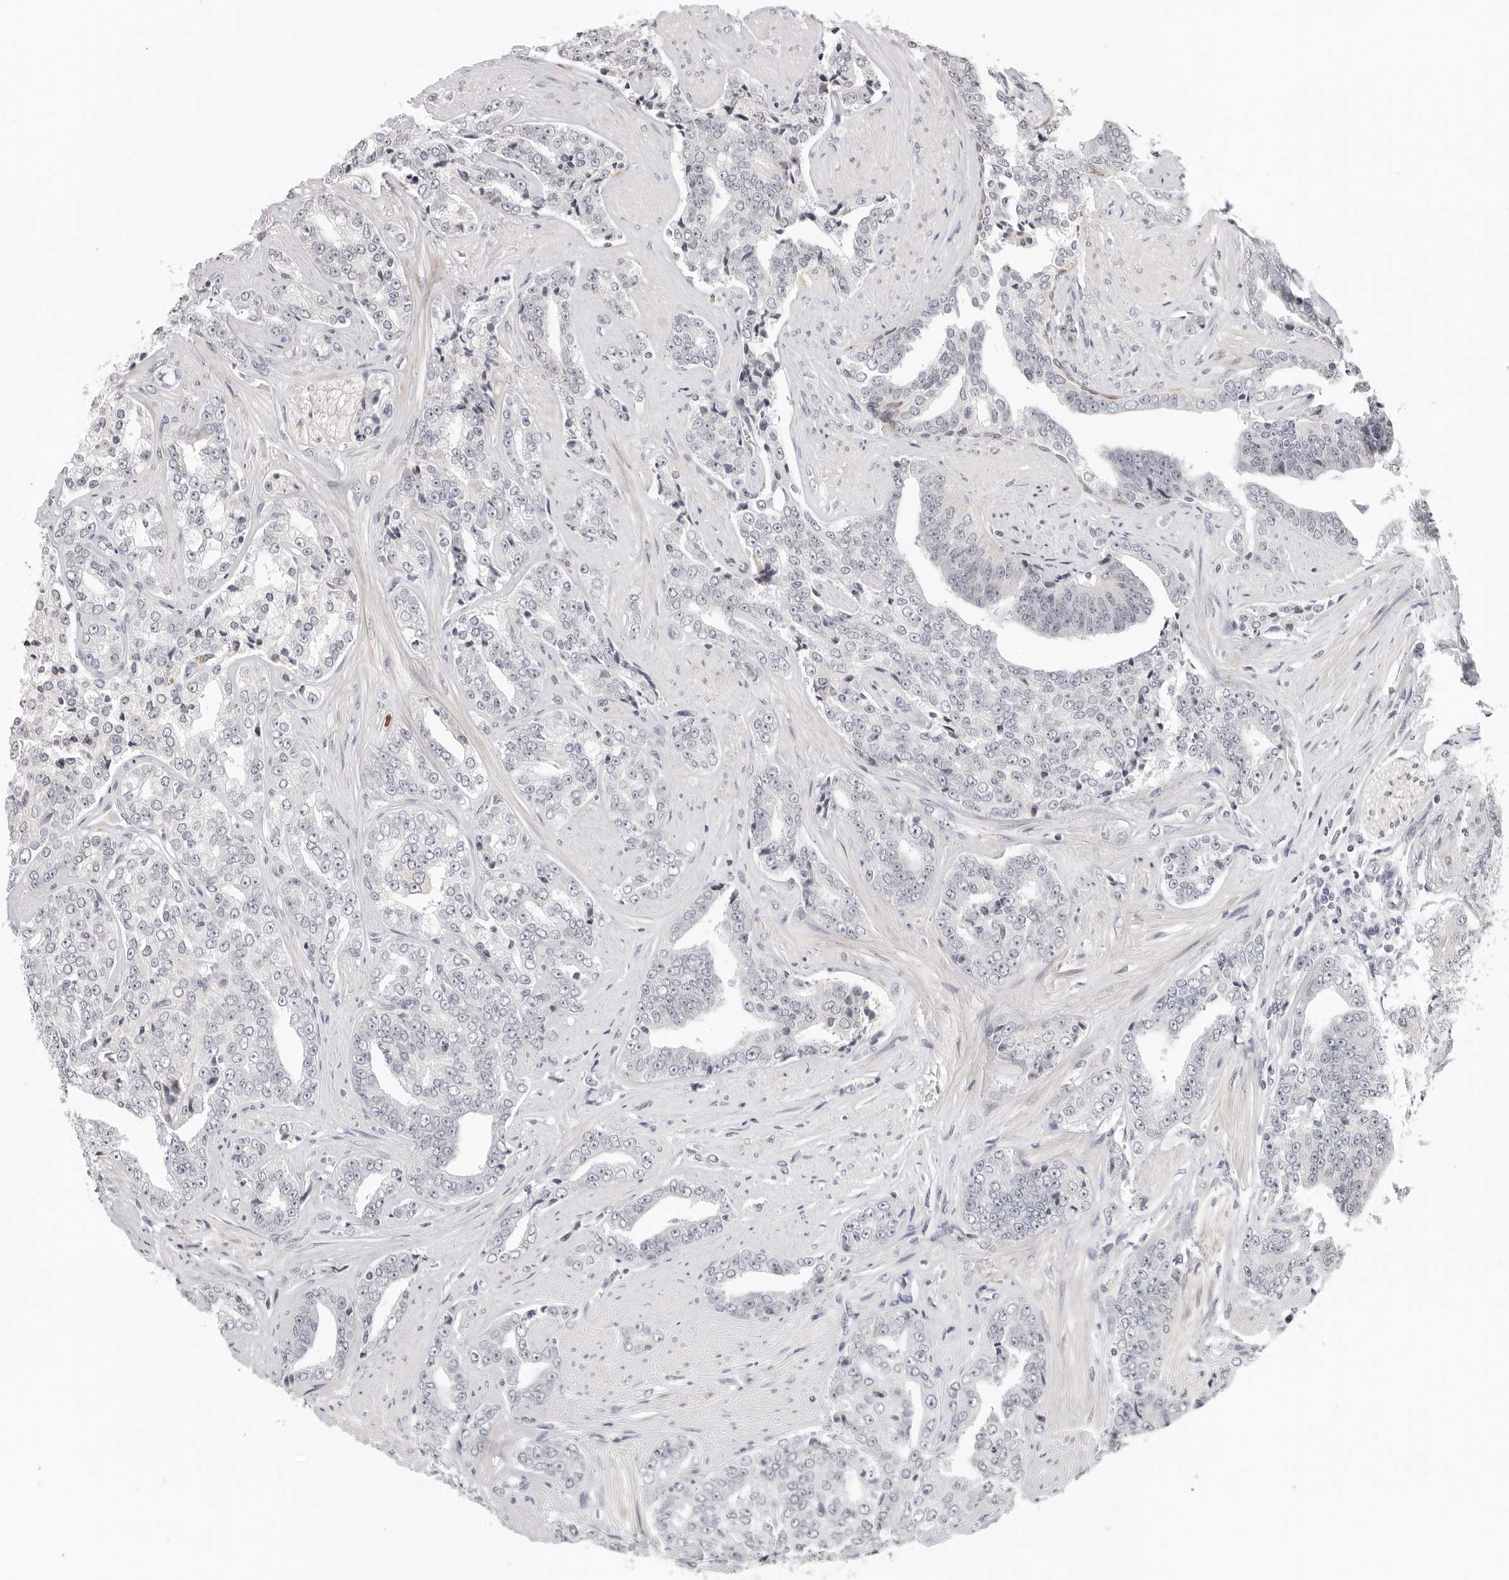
{"staining": {"intensity": "negative", "quantity": "none", "location": "none"}, "tissue": "prostate cancer", "cell_type": "Tumor cells", "image_type": "cancer", "snomed": [{"axis": "morphology", "description": "Adenocarcinoma, High grade"}, {"axis": "topography", "description": "Prostate"}], "caption": "DAB immunohistochemical staining of prostate high-grade adenocarcinoma exhibits no significant staining in tumor cells.", "gene": "STRADB", "patient": {"sex": "male", "age": 71}}